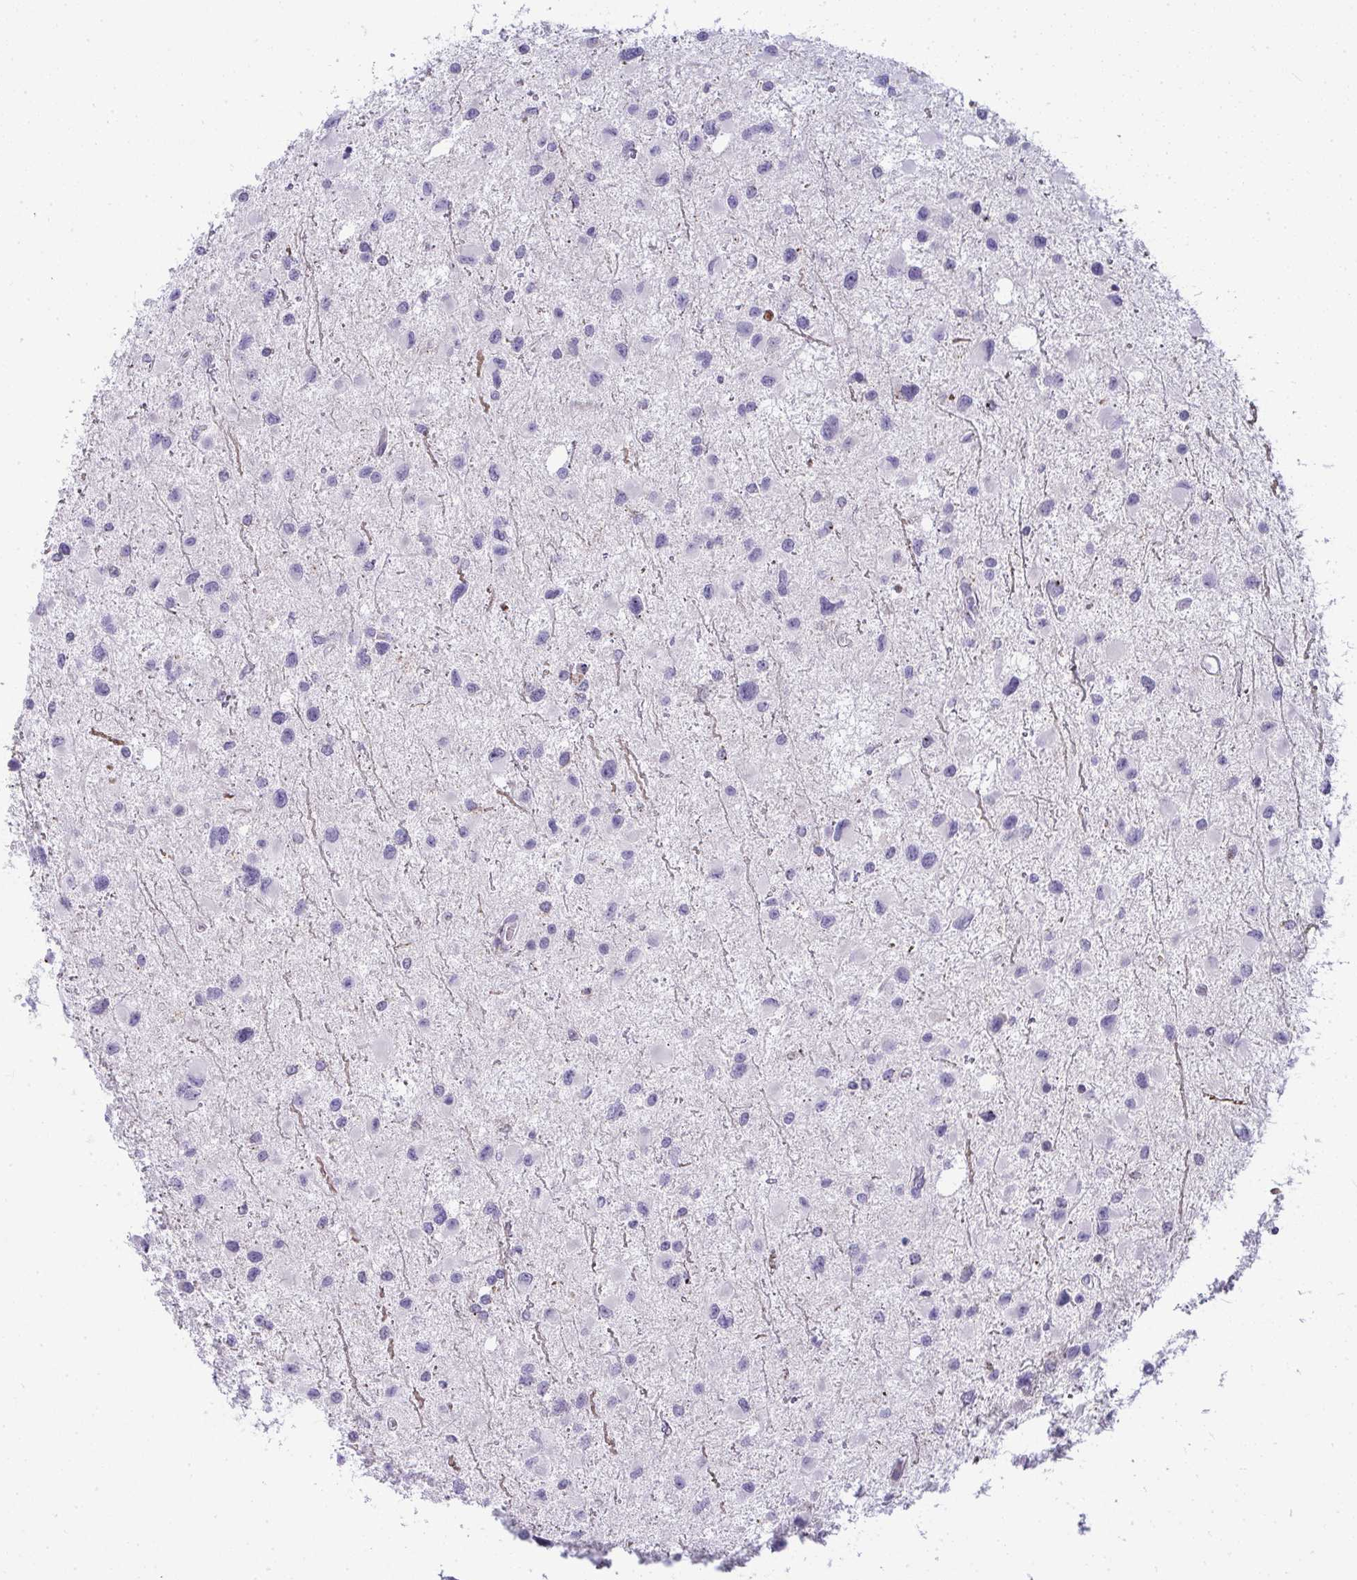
{"staining": {"intensity": "negative", "quantity": "none", "location": "none"}, "tissue": "glioma", "cell_type": "Tumor cells", "image_type": "cancer", "snomed": [{"axis": "morphology", "description": "Glioma, malignant, Low grade"}, {"axis": "topography", "description": "Brain"}], "caption": "Tumor cells are negative for brown protein staining in malignant glioma (low-grade).", "gene": "VPS4B", "patient": {"sex": "female", "age": 32}}